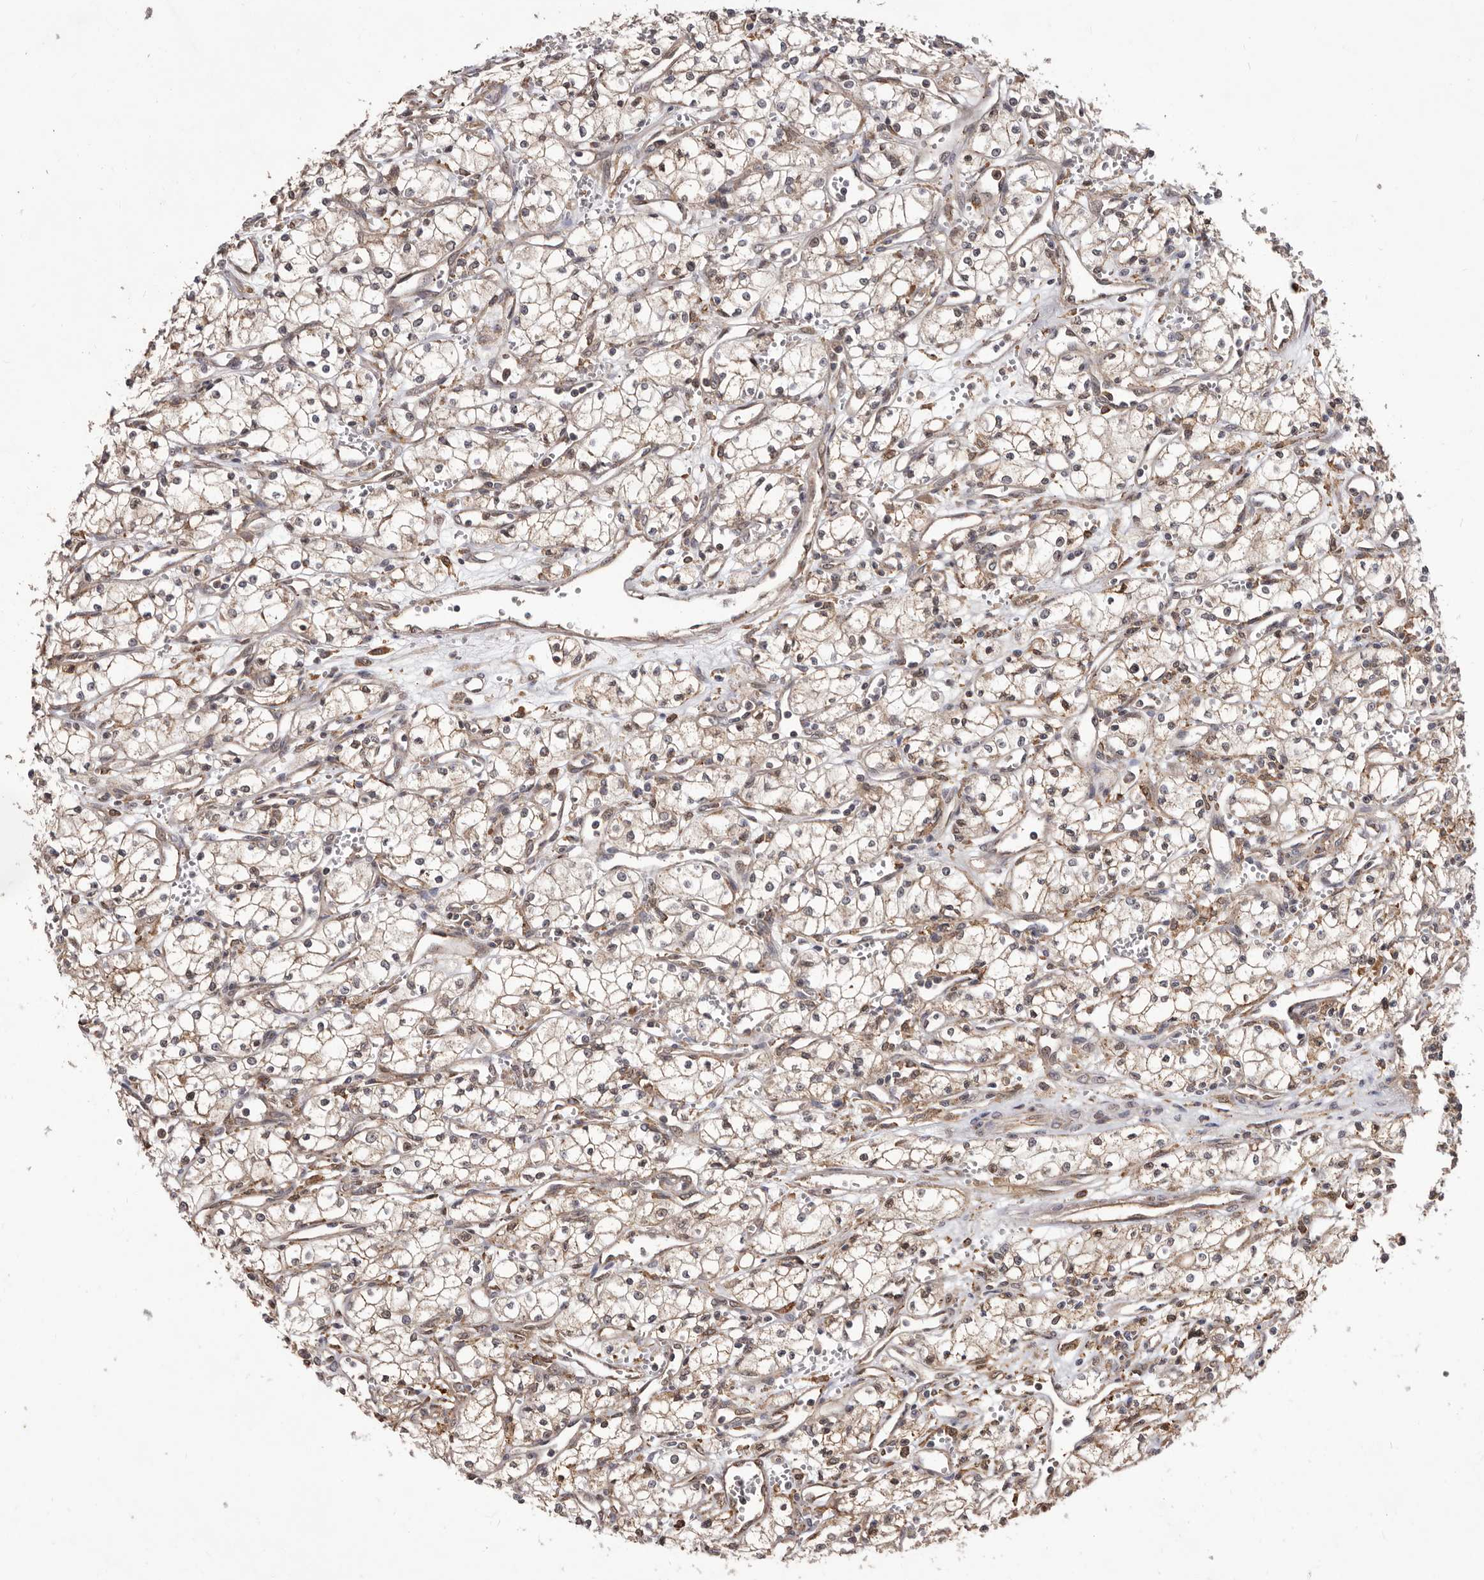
{"staining": {"intensity": "weak", "quantity": "<25%", "location": "cytoplasmic/membranous"}, "tissue": "renal cancer", "cell_type": "Tumor cells", "image_type": "cancer", "snomed": [{"axis": "morphology", "description": "Adenocarcinoma, NOS"}, {"axis": "topography", "description": "Kidney"}], "caption": "A high-resolution micrograph shows immunohistochemistry (IHC) staining of renal adenocarcinoma, which displays no significant expression in tumor cells.", "gene": "RRM2B", "patient": {"sex": "male", "age": 59}}